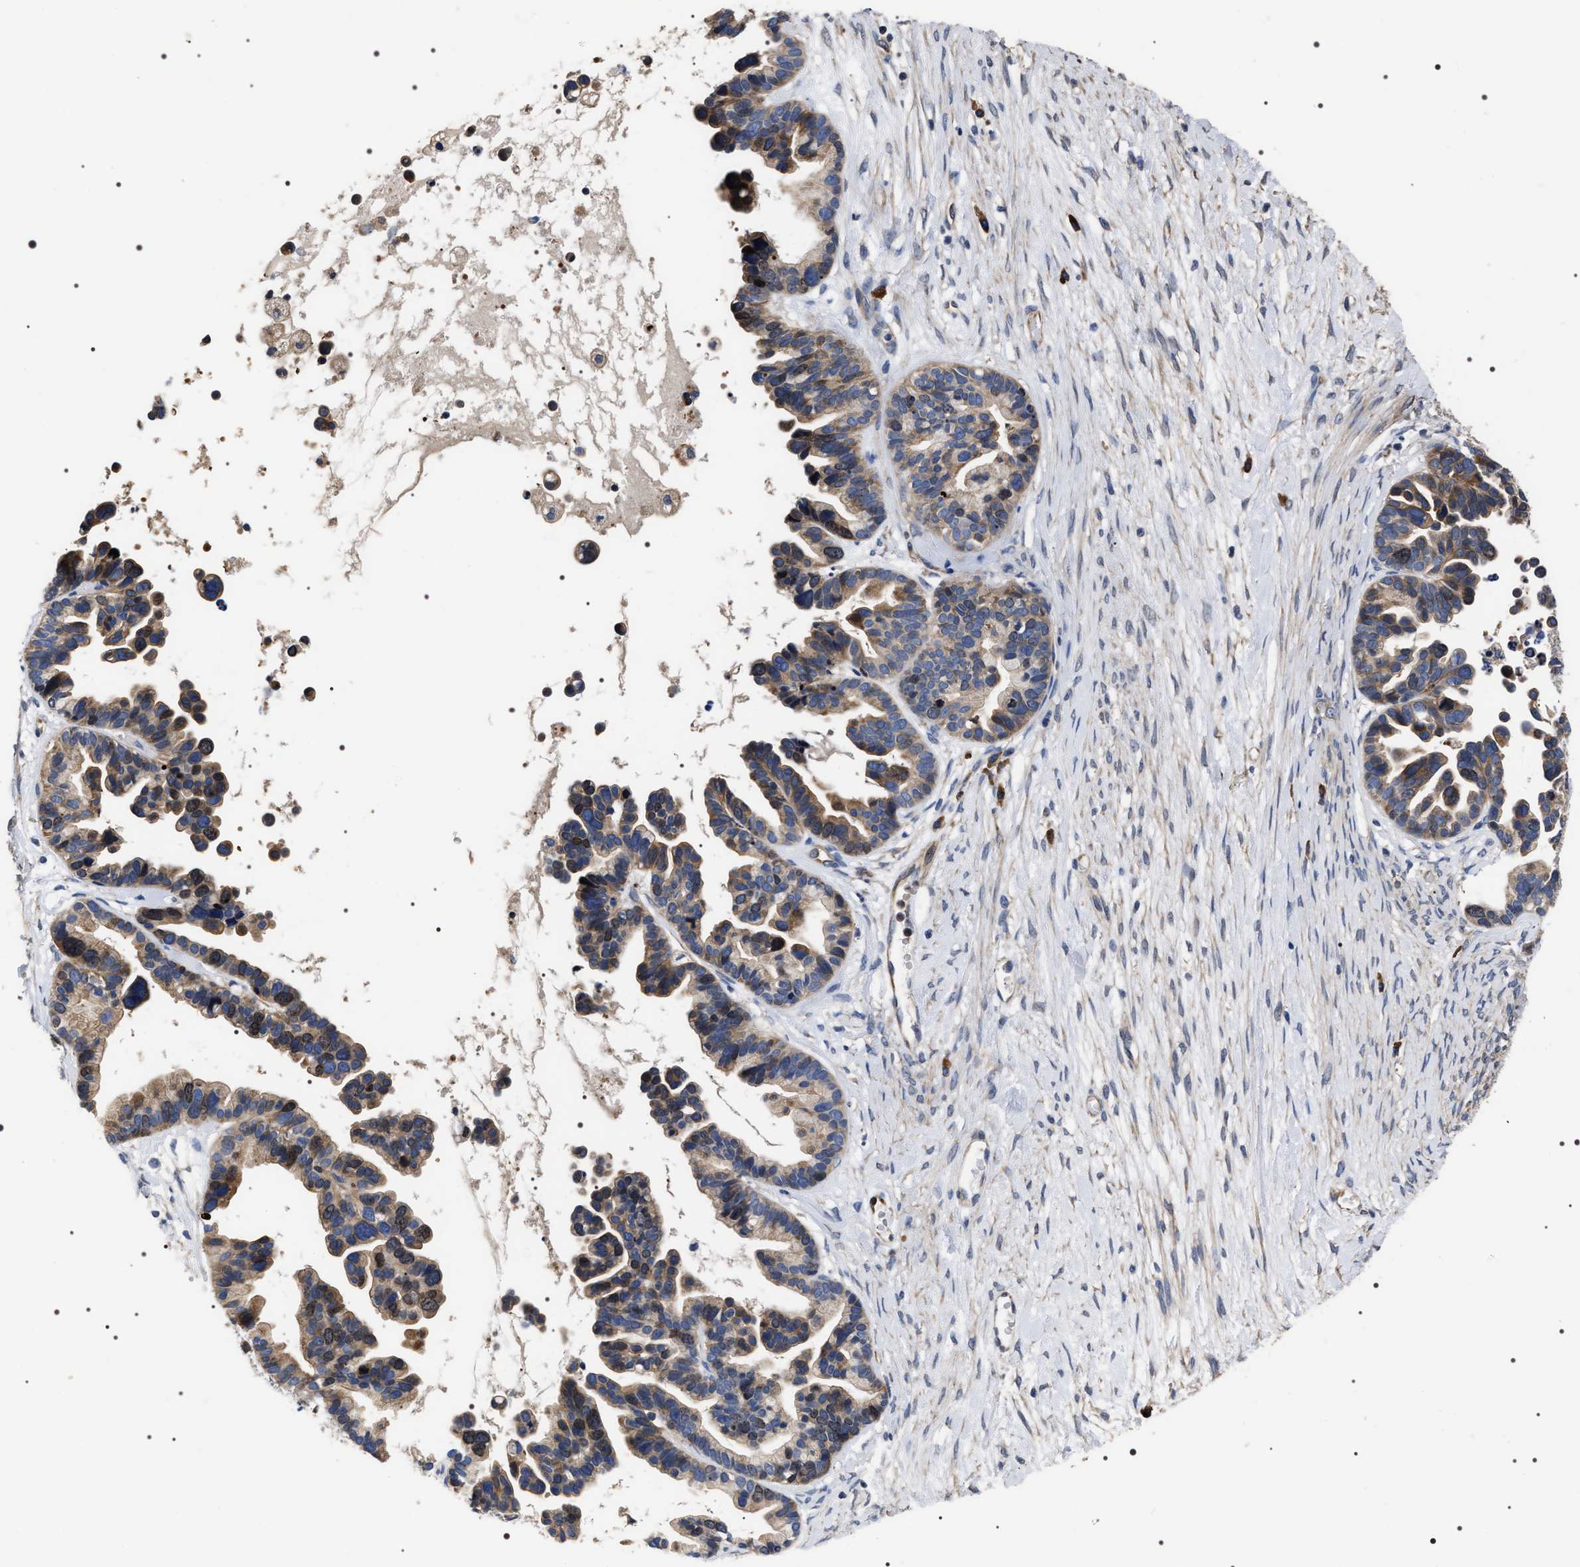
{"staining": {"intensity": "moderate", "quantity": "25%-75%", "location": "cytoplasmic/membranous"}, "tissue": "ovarian cancer", "cell_type": "Tumor cells", "image_type": "cancer", "snomed": [{"axis": "morphology", "description": "Cystadenocarcinoma, serous, NOS"}, {"axis": "topography", "description": "Ovary"}], "caption": "Immunohistochemical staining of human serous cystadenocarcinoma (ovarian) shows moderate cytoplasmic/membranous protein positivity in about 25%-75% of tumor cells. (Stains: DAB in brown, nuclei in blue, Microscopy: brightfield microscopy at high magnification).", "gene": "MIS18A", "patient": {"sex": "female", "age": 56}}